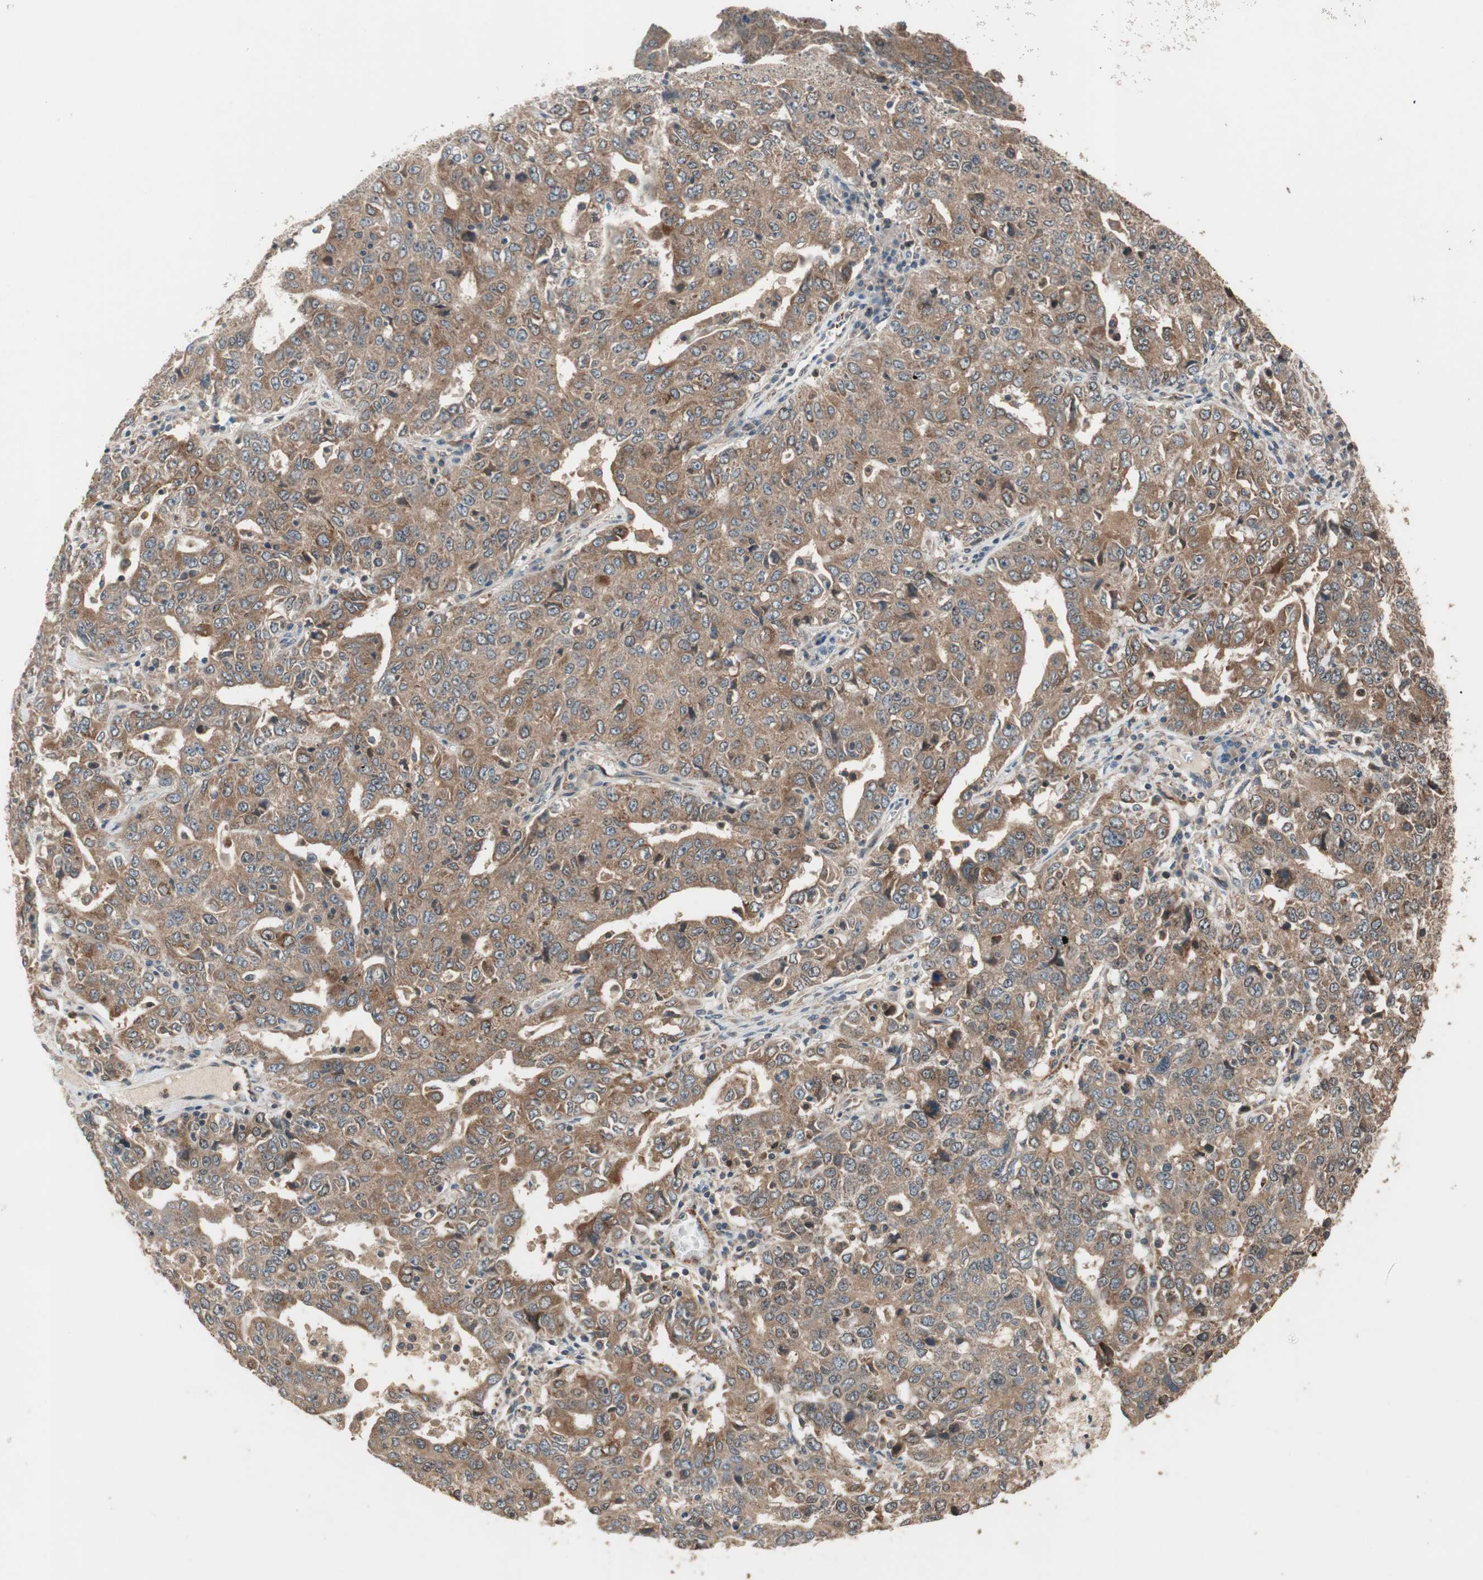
{"staining": {"intensity": "moderate", "quantity": ">75%", "location": "cytoplasmic/membranous"}, "tissue": "ovarian cancer", "cell_type": "Tumor cells", "image_type": "cancer", "snomed": [{"axis": "morphology", "description": "Carcinoma, endometroid"}, {"axis": "topography", "description": "Ovary"}], "caption": "Protein staining shows moderate cytoplasmic/membranous staining in approximately >75% of tumor cells in ovarian cancer (endometroid carcinoma).", "gene": "ATP6AP2", "patient": {"sex": "female", "age": 62}}